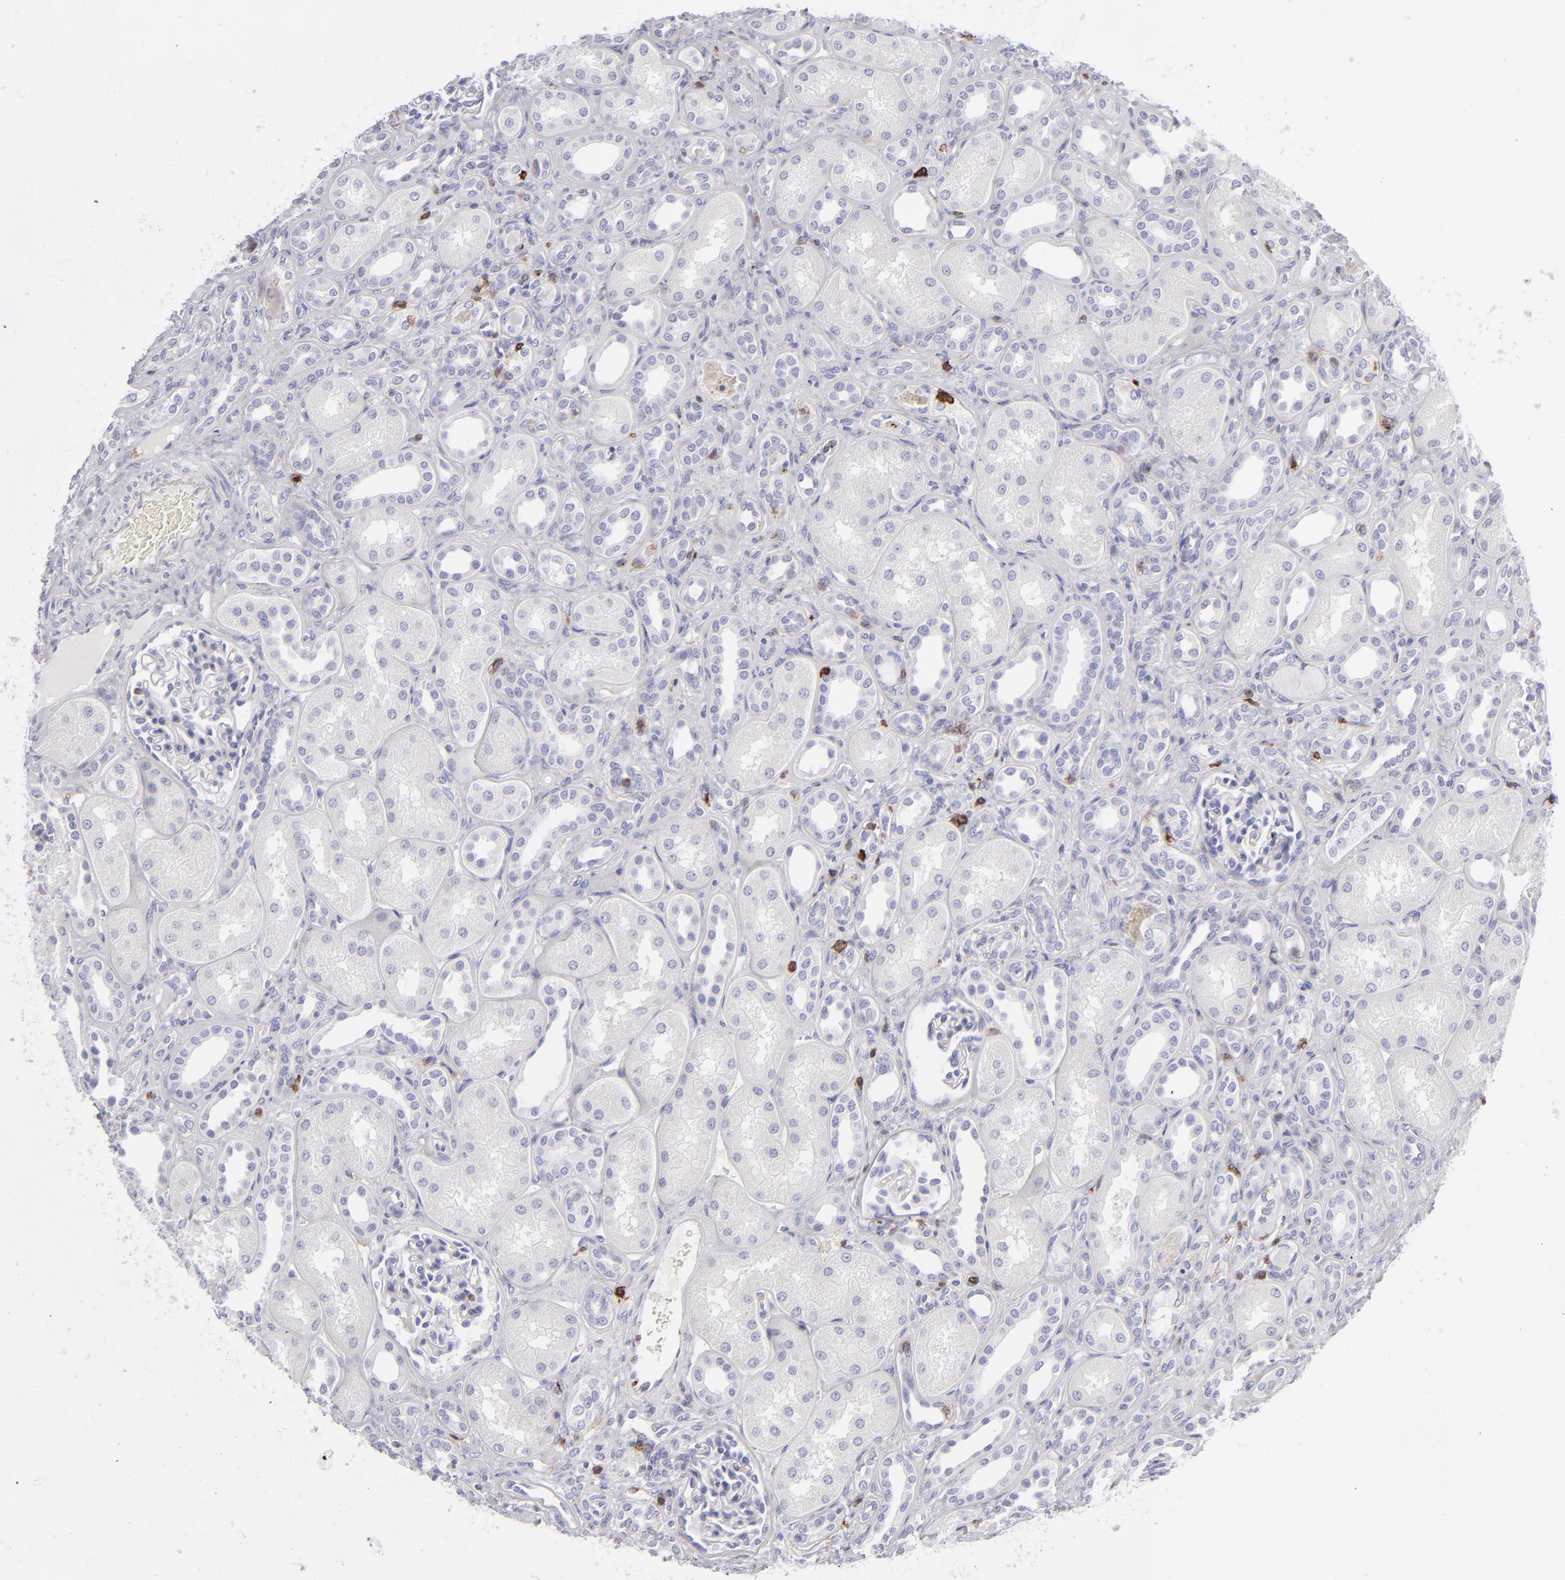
{"staining": {"intensity": "negative", "quantity": "none", "location": "none"}, "tissue": "kidney", "cell_type": "Cells in glomeruli", "image_type": "normal", "snomed": [{"axis": "morphology", "description": "Normal tissue, NOS"}, {"axis": "topography", "description": "Kidney"}], "caption": "Benign kidney was stained to show a protein in brown. There is no significant positivity in cells in glomeruli. The staining is performed using DAB brown chromogen with nuclei counter-stained in using hematoxylin.", "gene": "CD27", "patient": {"sex": "male", "age": 7}}